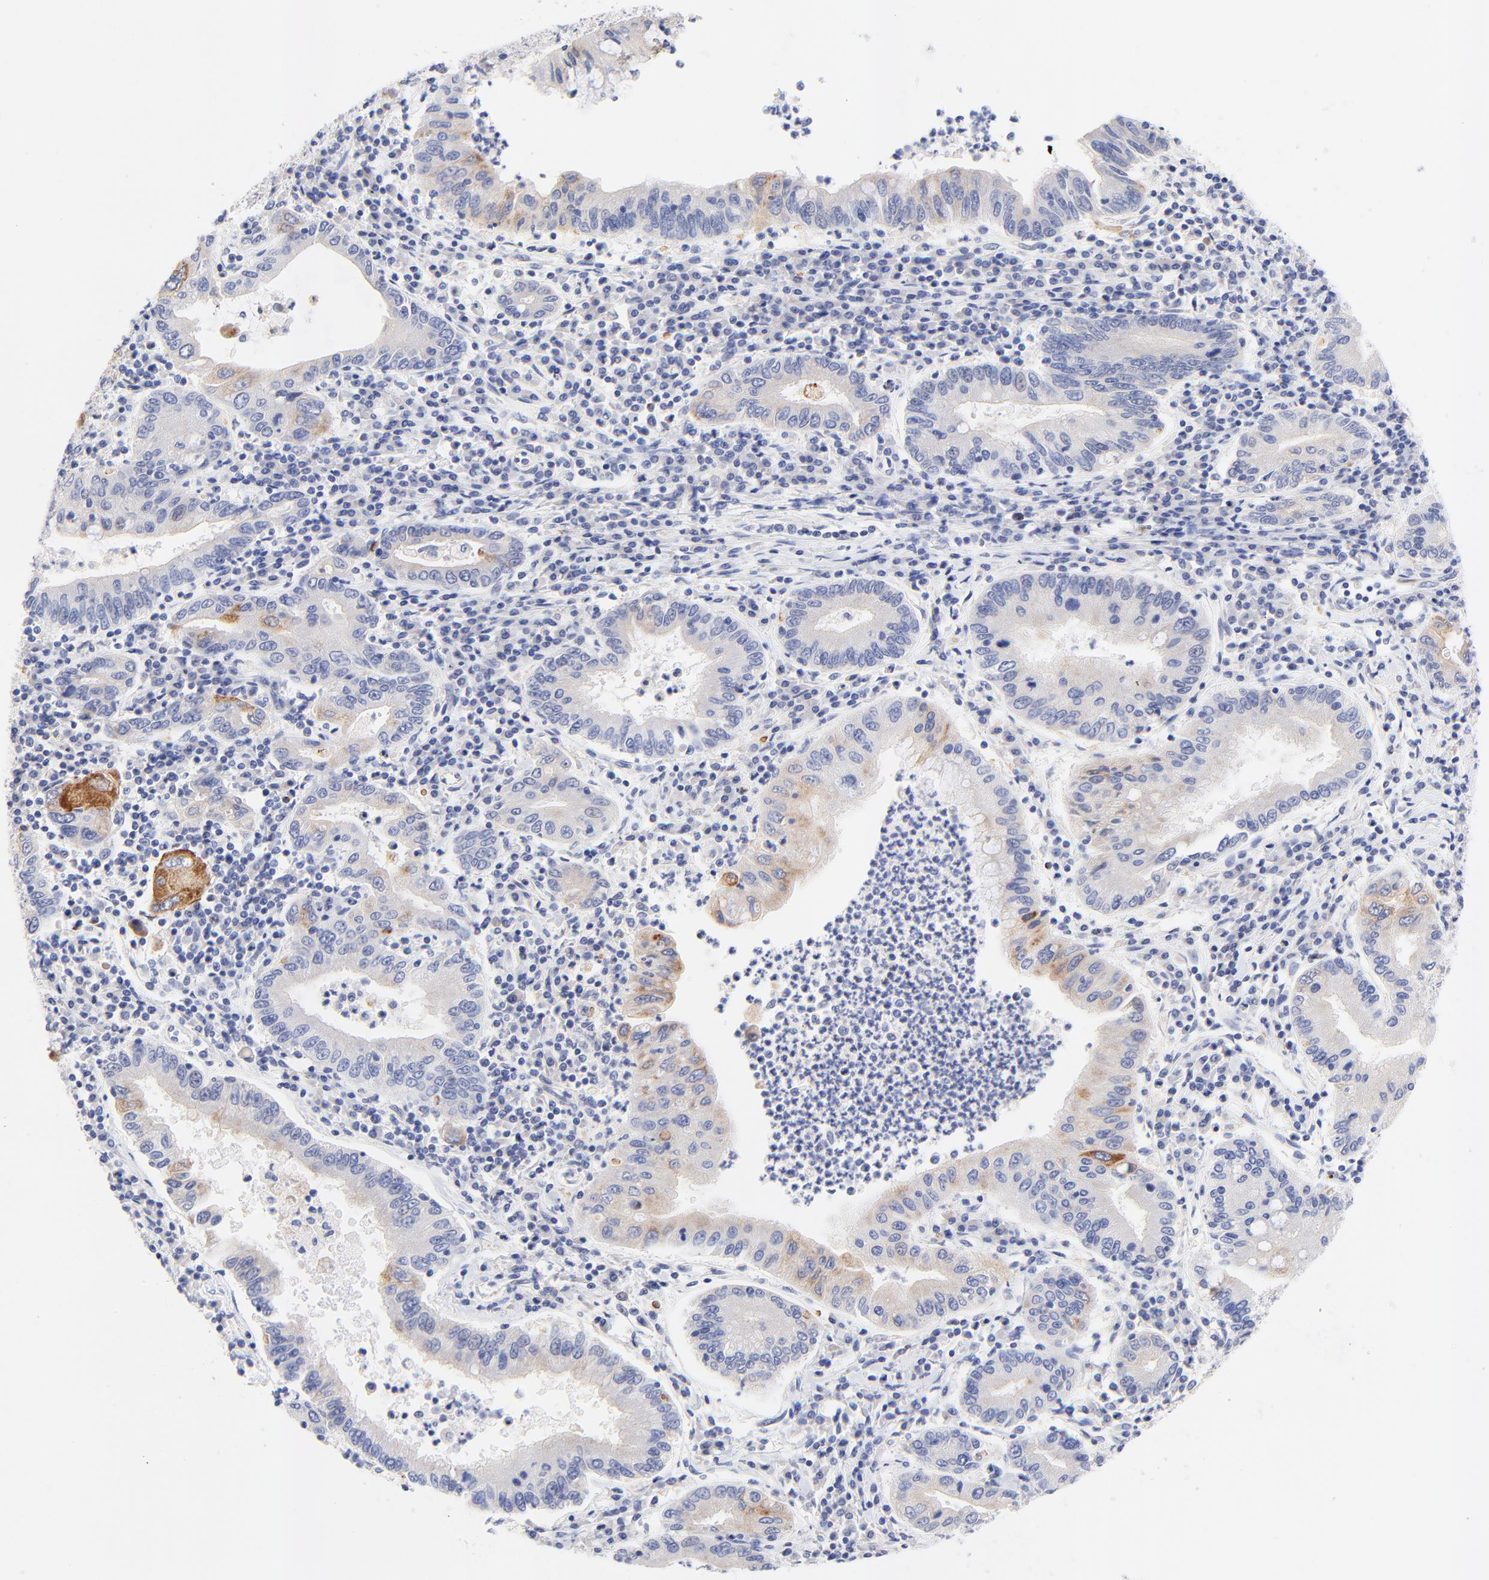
{"staining": {"intensity": "strong", "quantity": "<25%", "location": "cytoplasmic/membranous"}, "tissue": "stomach cancer", "cell_type": "Tumor cells", "image_type": "cancer", "snomed": [{"axis": "morphology", "description": "Normal tissue, NOS"}, {"axis": "morphology", "description": "Adenocarcinoma, NOS"}, {"axis": "topography", "description": "Esophagus"}, {"axis": "topography", "description": "Stomach, upper"}, {"axis": "topography", "description": "Peripheral nerve tissue"}], "caption": "There is medium levels of strong cytoplasmic/membranous expression in tumor cells of adenocarcinoma (stomach), as demonstrated by immunohistochemical staining (brown color).", "gene": "FAM117B", "patient": {"sex": "male", "age": 62}}